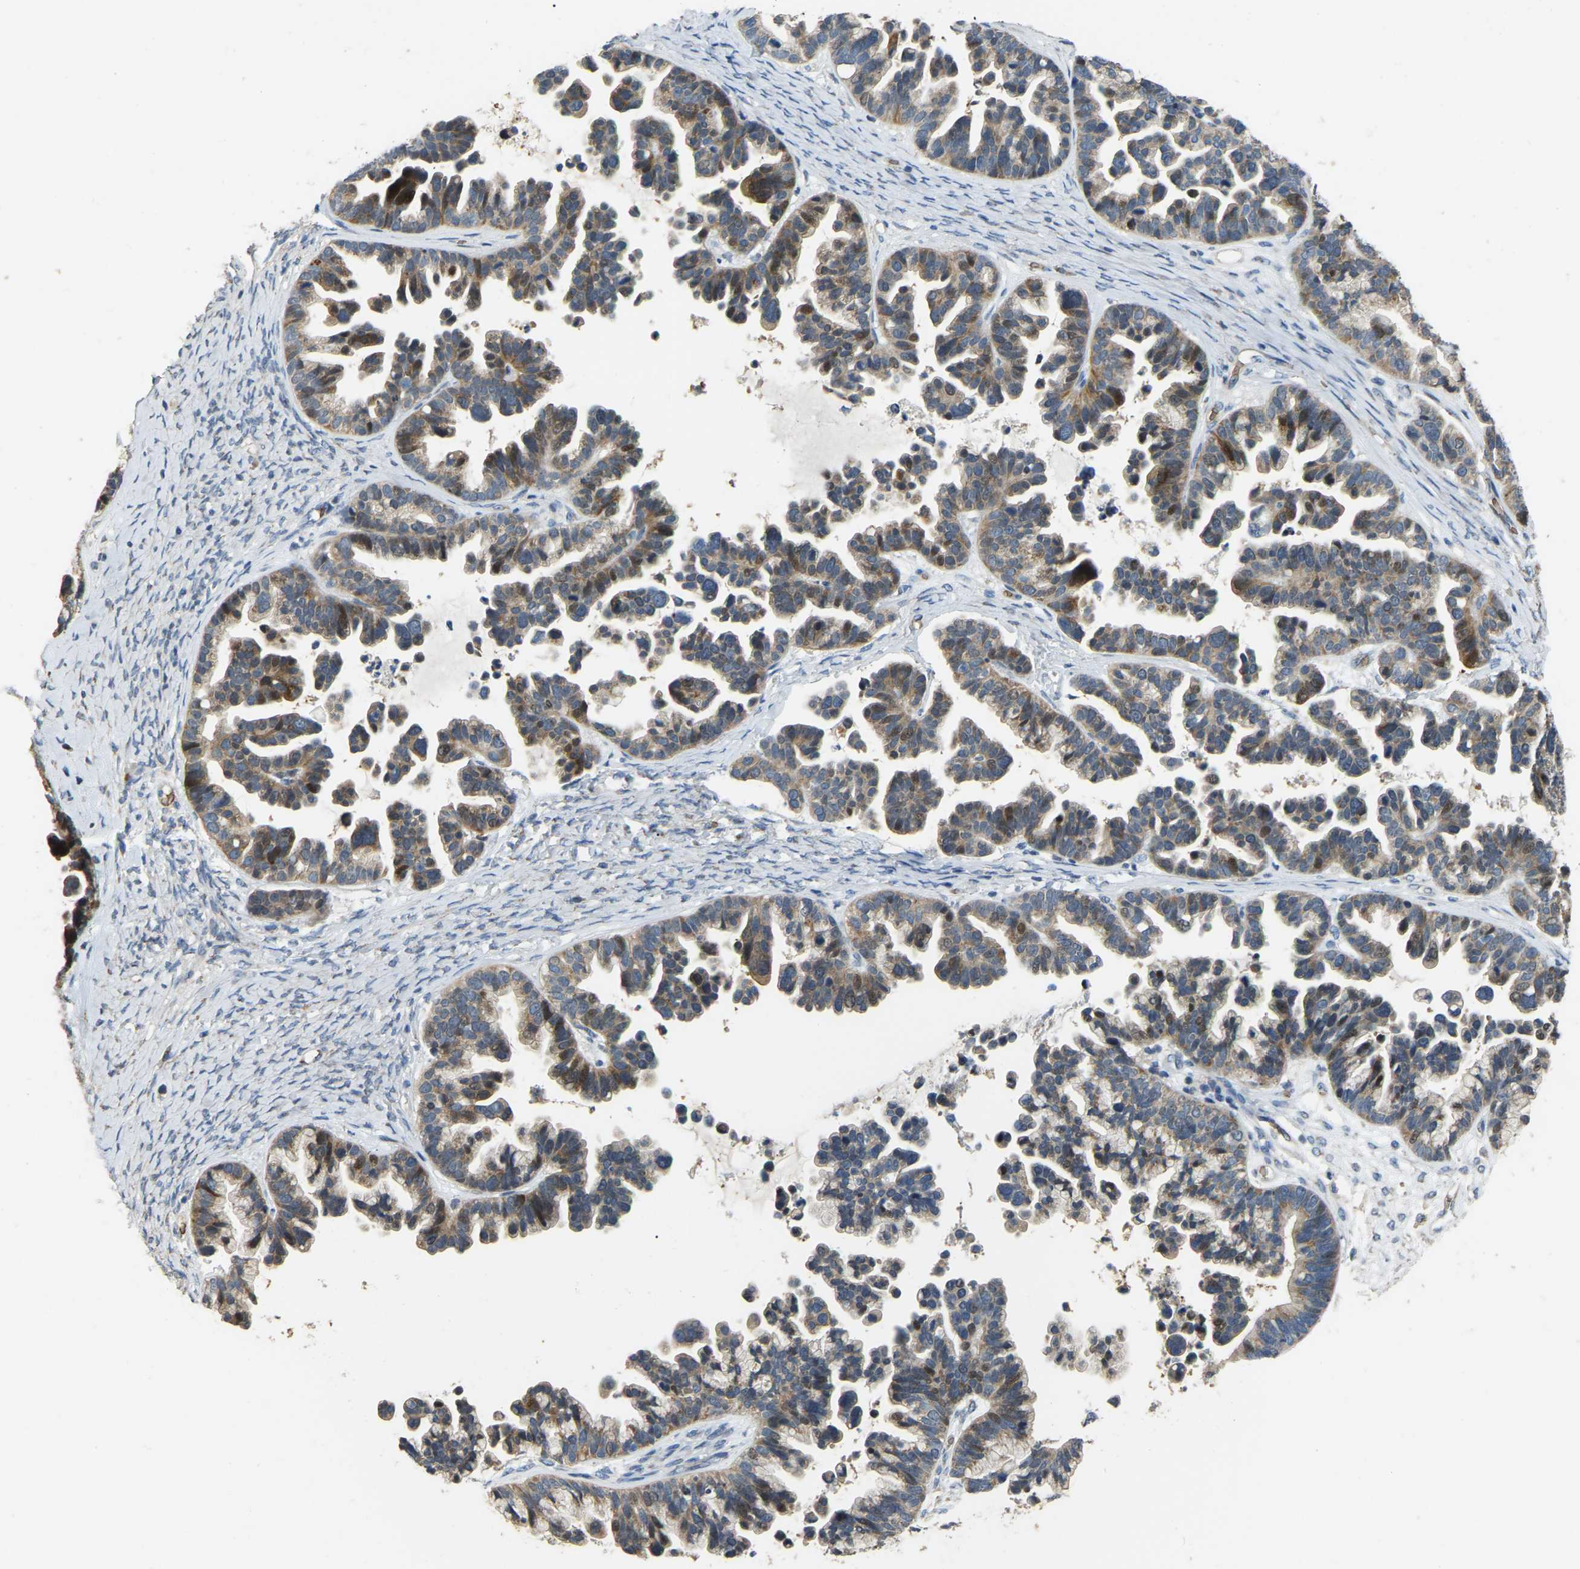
{"staining": {"intensity": "moderate", "quantity": ">75%", "location": "cytoplasmic/membranous"}, "tissue": "ovarian cancer", "cell_type": "Tumor cells", "image_type": "cancer", "snomed": [{"axis": "morphology", "description": "Cystadenocarcinoma, serous, NOS"}, {"axis": "topography", "description": "Ovary"}], "caption": "Immunohistochemical staining of serous cystadenocarcinoma (ovarian) shows medium levels of moderate cytoplasmic/membranous positivity in about >75% of tumor cells.", "gene": "CFAP298", "patient": {"sex": "female", "age": 56}}